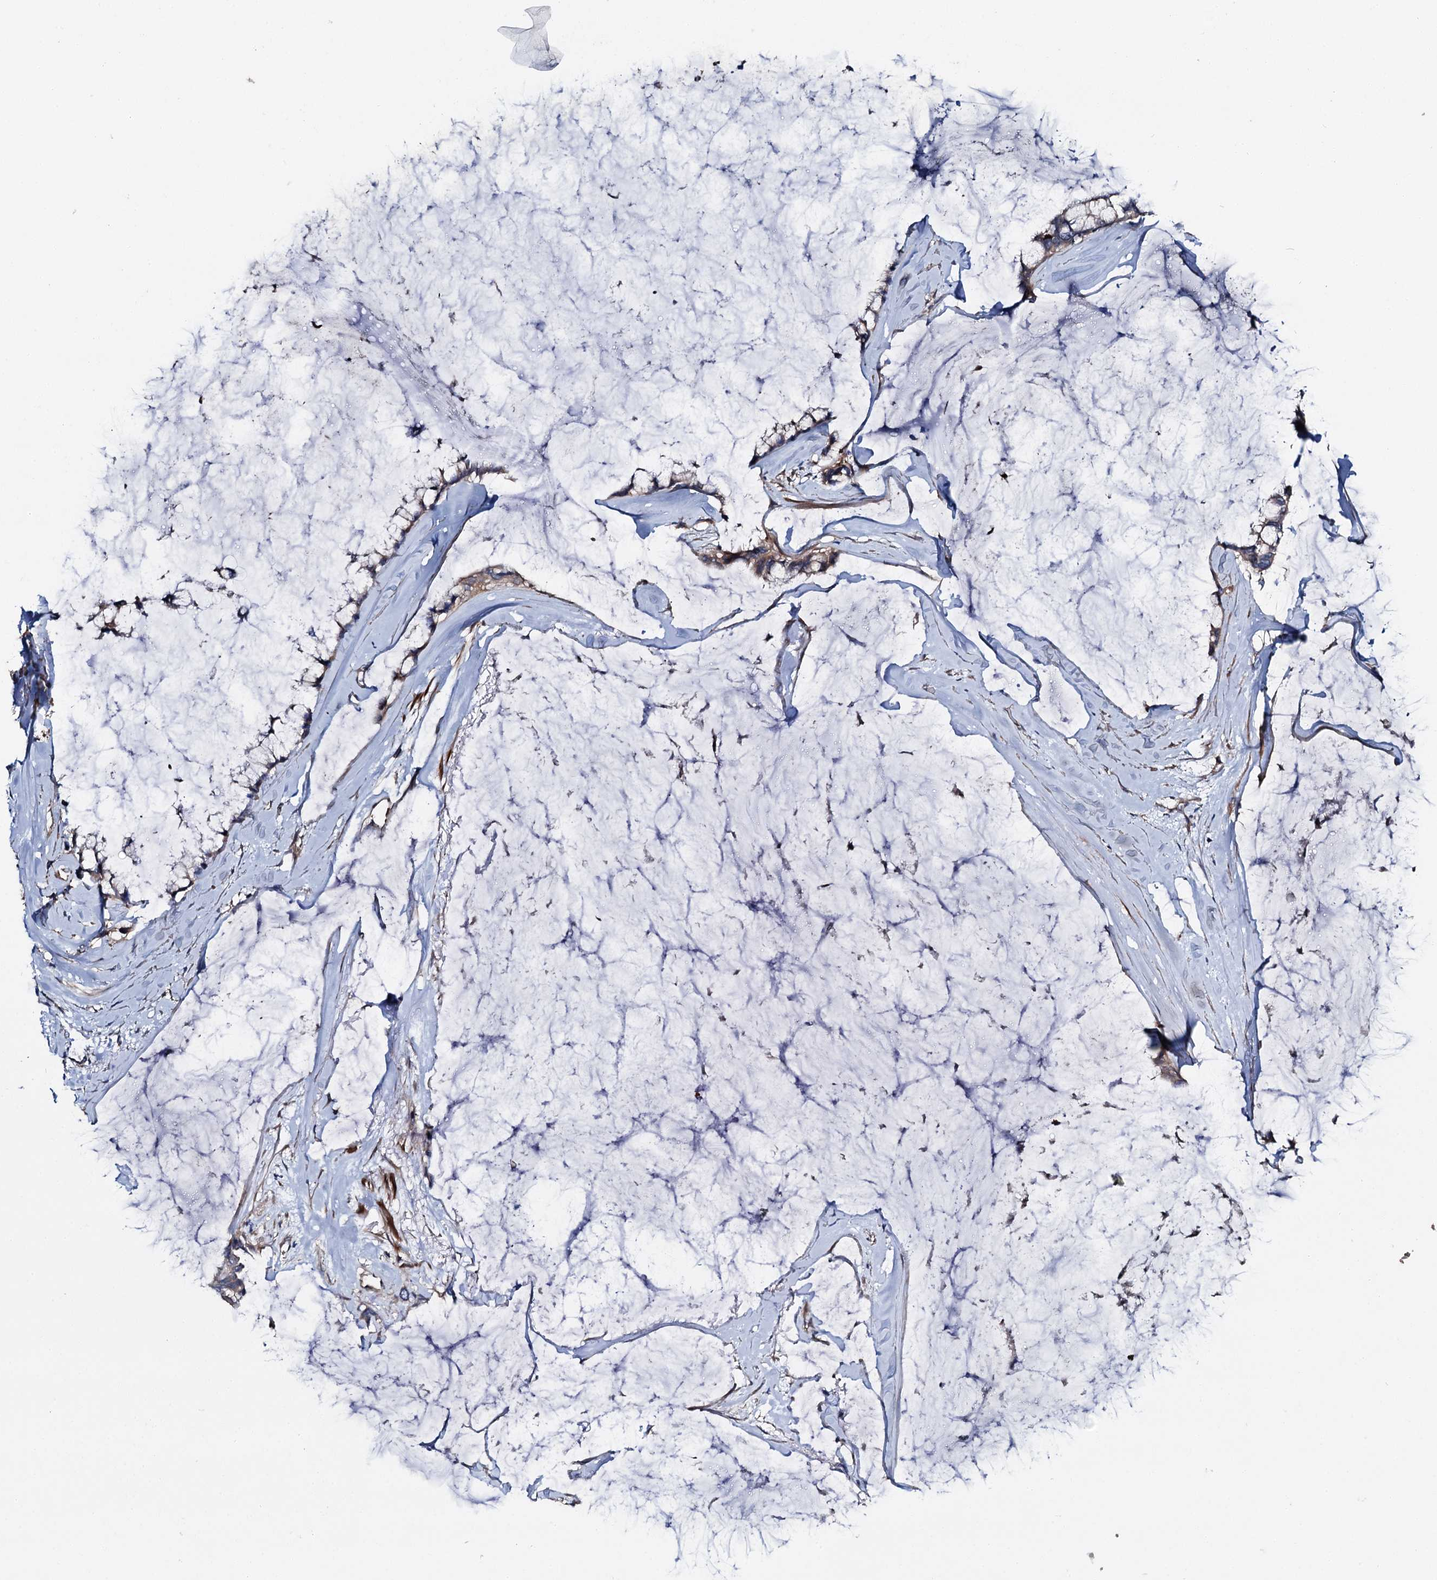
{"staining": {"intensity": "weak", "quantity": "25%-75%", "location": "cytoplasmic/membranous"}, "tissue": "ovarian cancer", "cell_type": "Tumor cells", "image_type": "cancer", "snomed": [{"axis": "morphology", "description": "Cystadenocarcinoma, mucinous, NOS"}, {"axis": "topography", "description": "Ovary"}], "caption": "Immunohistochemistry image of mucinous cystadenocarcinoma (ovarian) stained for a protein (brown), which shows low levels of weak cytoplasmic/membranous staining in approximately 25%-75% of tumor cells.", "gene": "SLC22A25", "patient": {"sex": "female", "age": 39}}